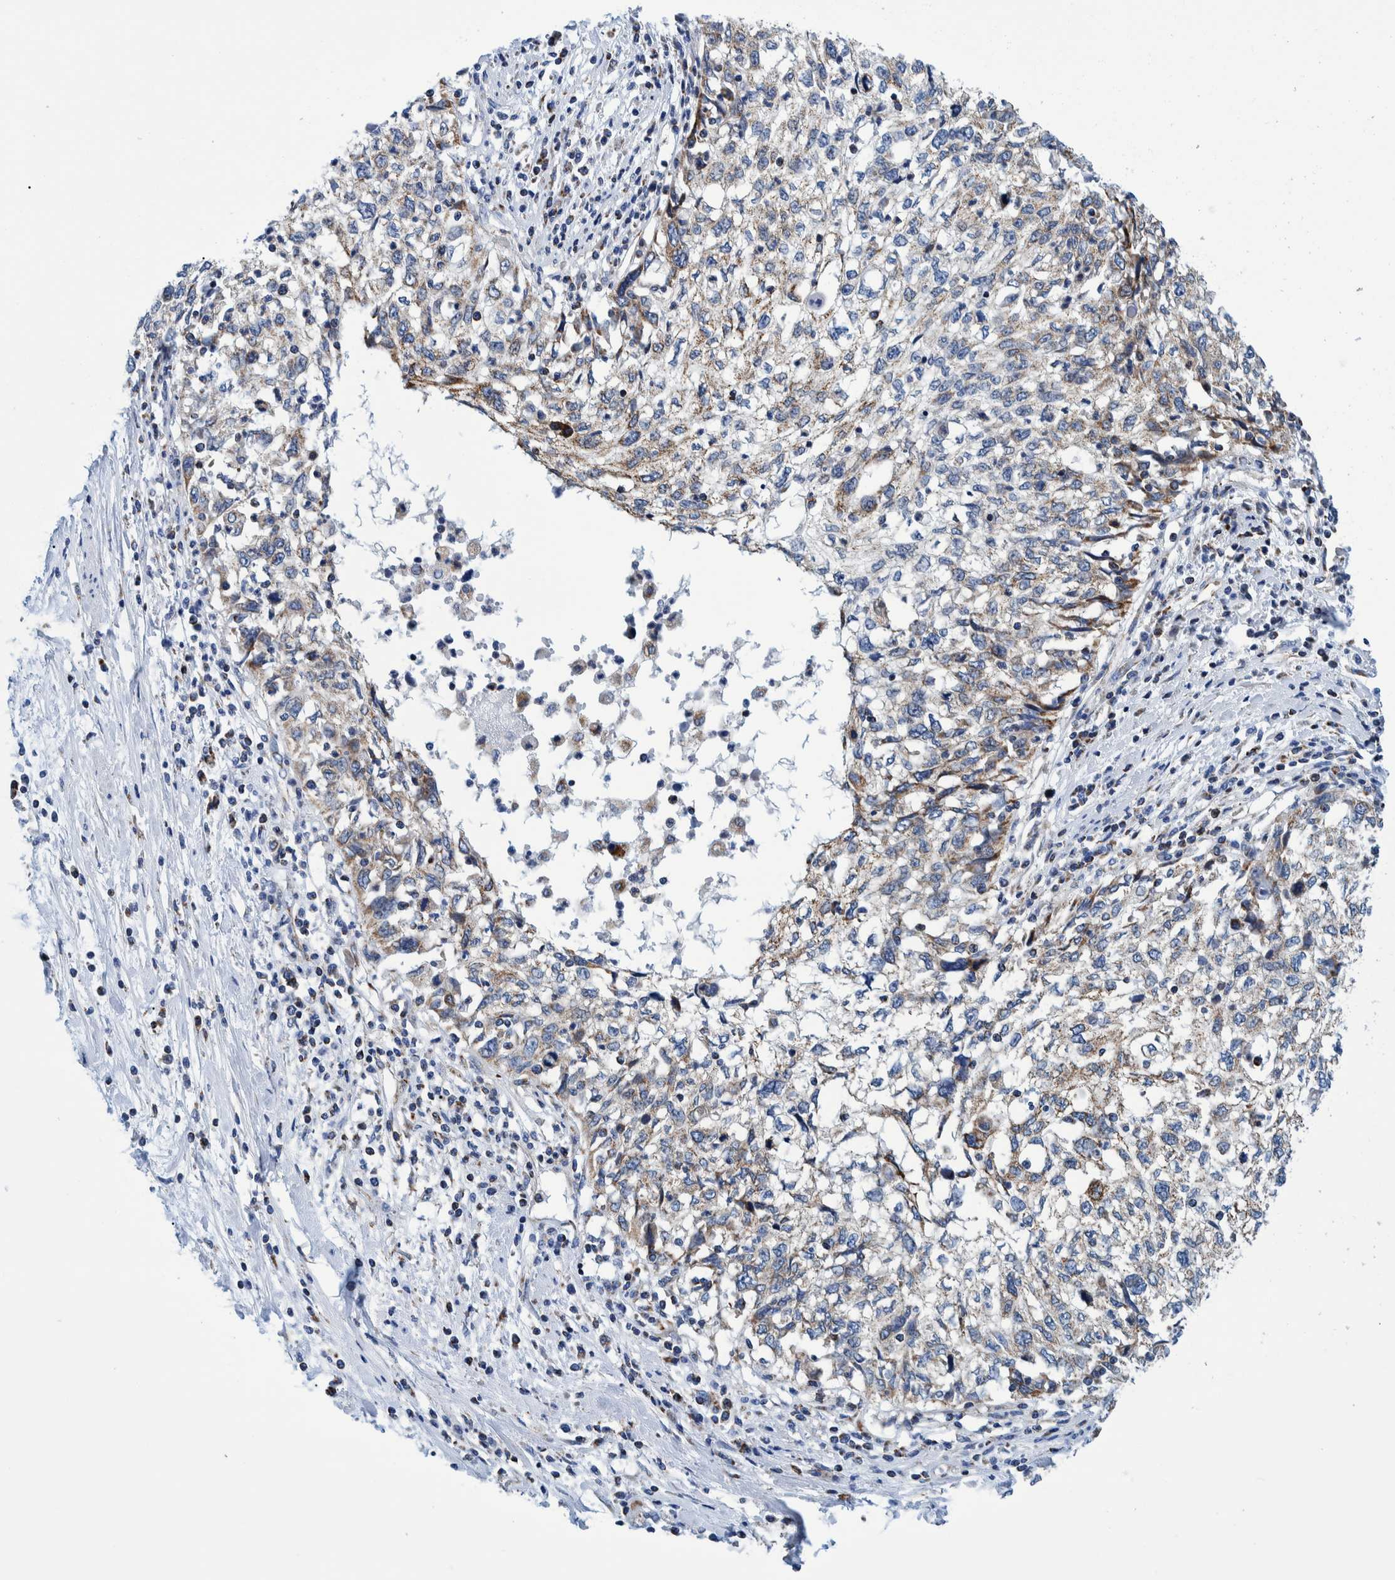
{"staining": {"intensity": "weak", "quantity": "25%-75%", "location": "cytoplasmic/membranous"}, "tissue": "cervical cancer", "cell_type": "Tumor cells", "image_type": "cancer", "snomed": [{"axis": "morphology", "description": "Squamous cell carcinoma, NOS"}, {"axis": "topography", "description": "Cervix"}], "caption": "A brown stain labels weak cytoplasmic/membranous positivity of a protein in cervical cancer (squamous cell carcinoma) tumor cells.", "gene": "BZW2", "patient": {"sex": "female", "age": 57}}